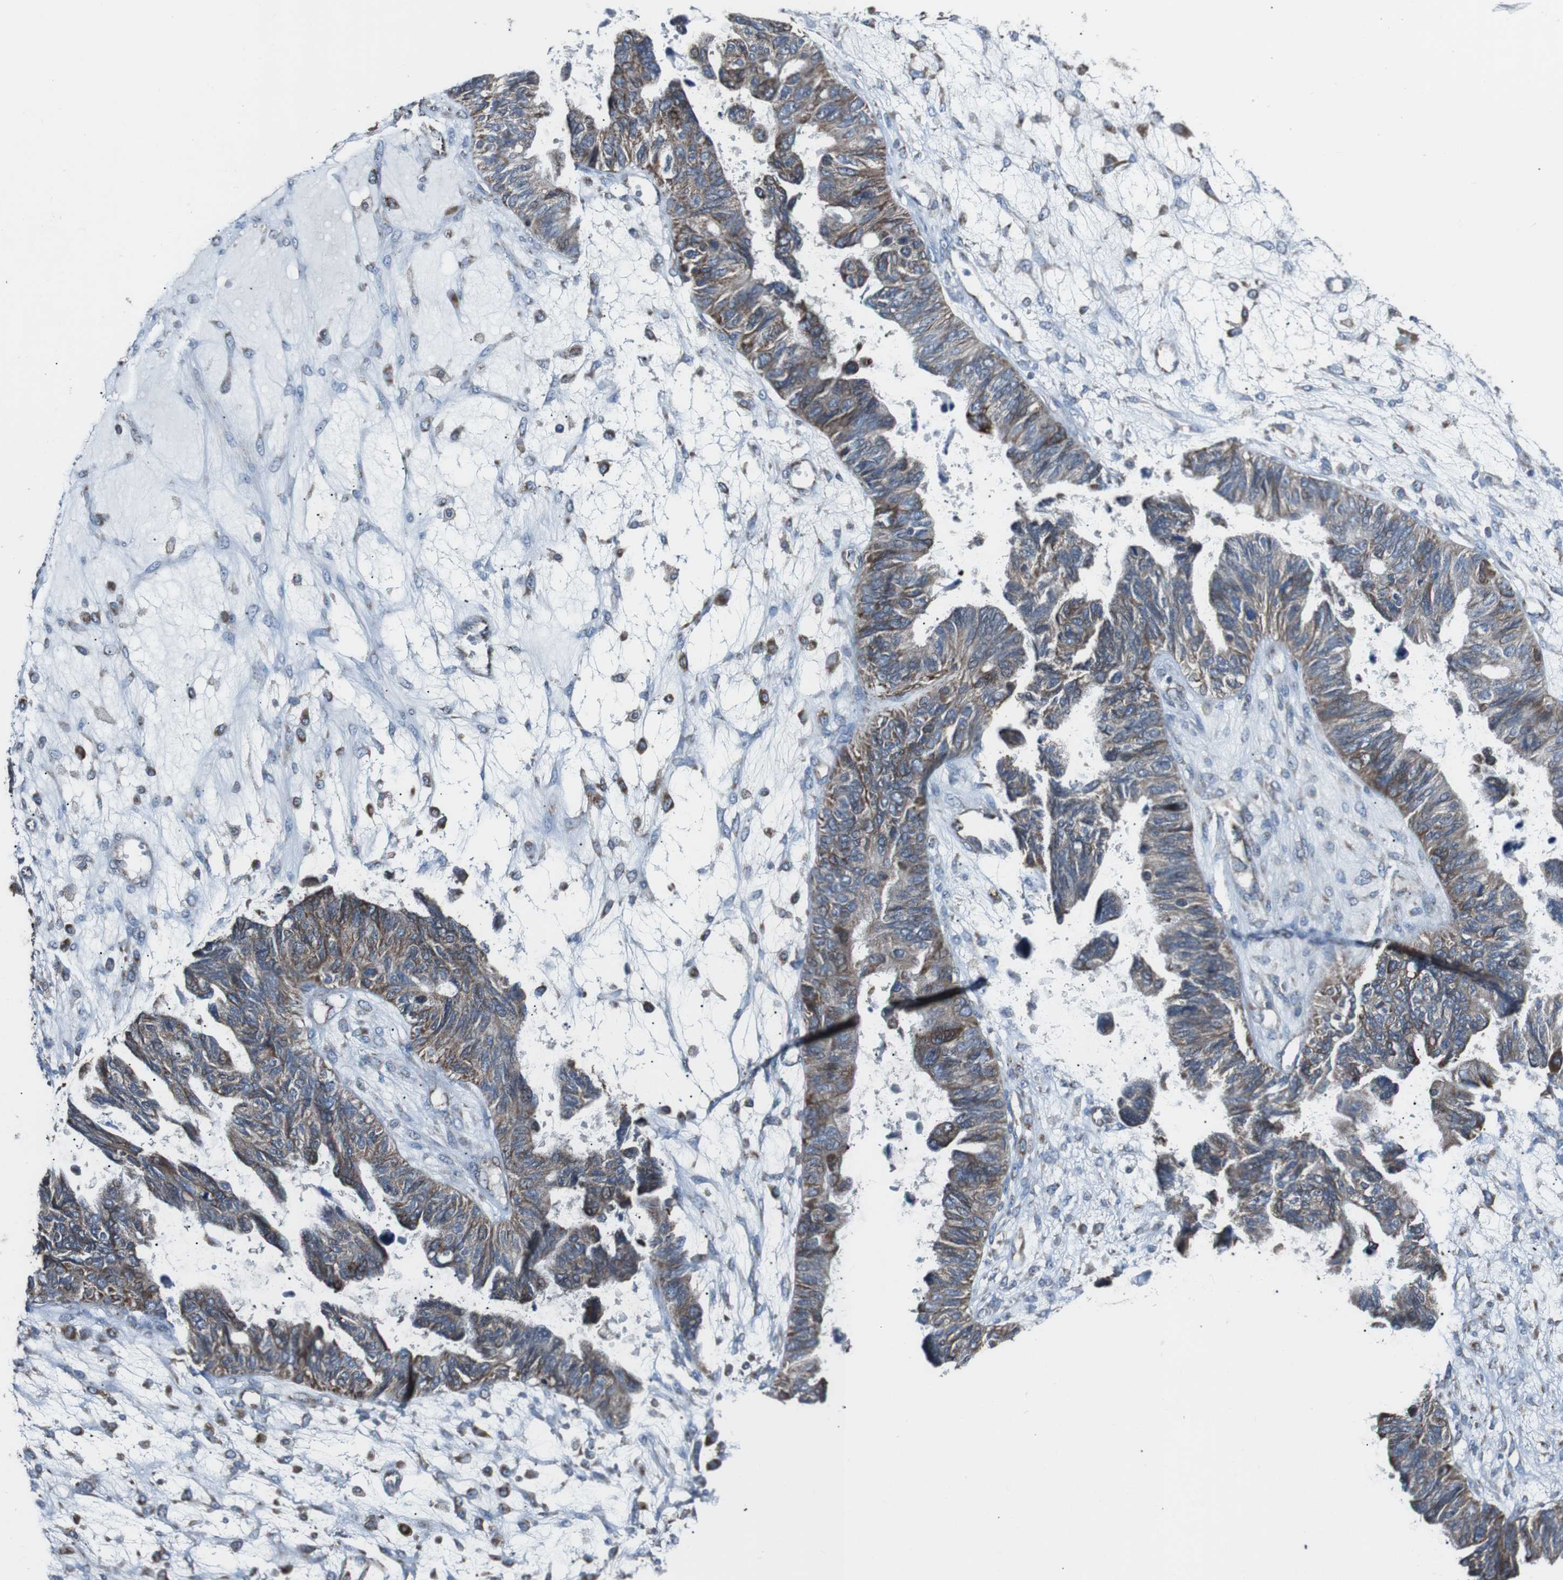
{"staining": {"intensity": "moderate", "quantity": "25%-75%", "location": "cytoplasmic/membranous"}, "tissue": "ovarian cancer", "cell_type": "Tumor cells", "image_type": "cancer", "snomed": [{"axis": "morphology", "description": "Cystadenocarcinoma, serous, NOS"}, {"axis": "topography", "description": "Ovary"}], "caption": "This is an image of IHC staining of serous cystadenocarcinoma (ovarian), which shows moderate staining in the cytoplasmic/membranous of tumor cells.", "gene": "CISD2", "patient": {"sex": "female", "age": 79}}